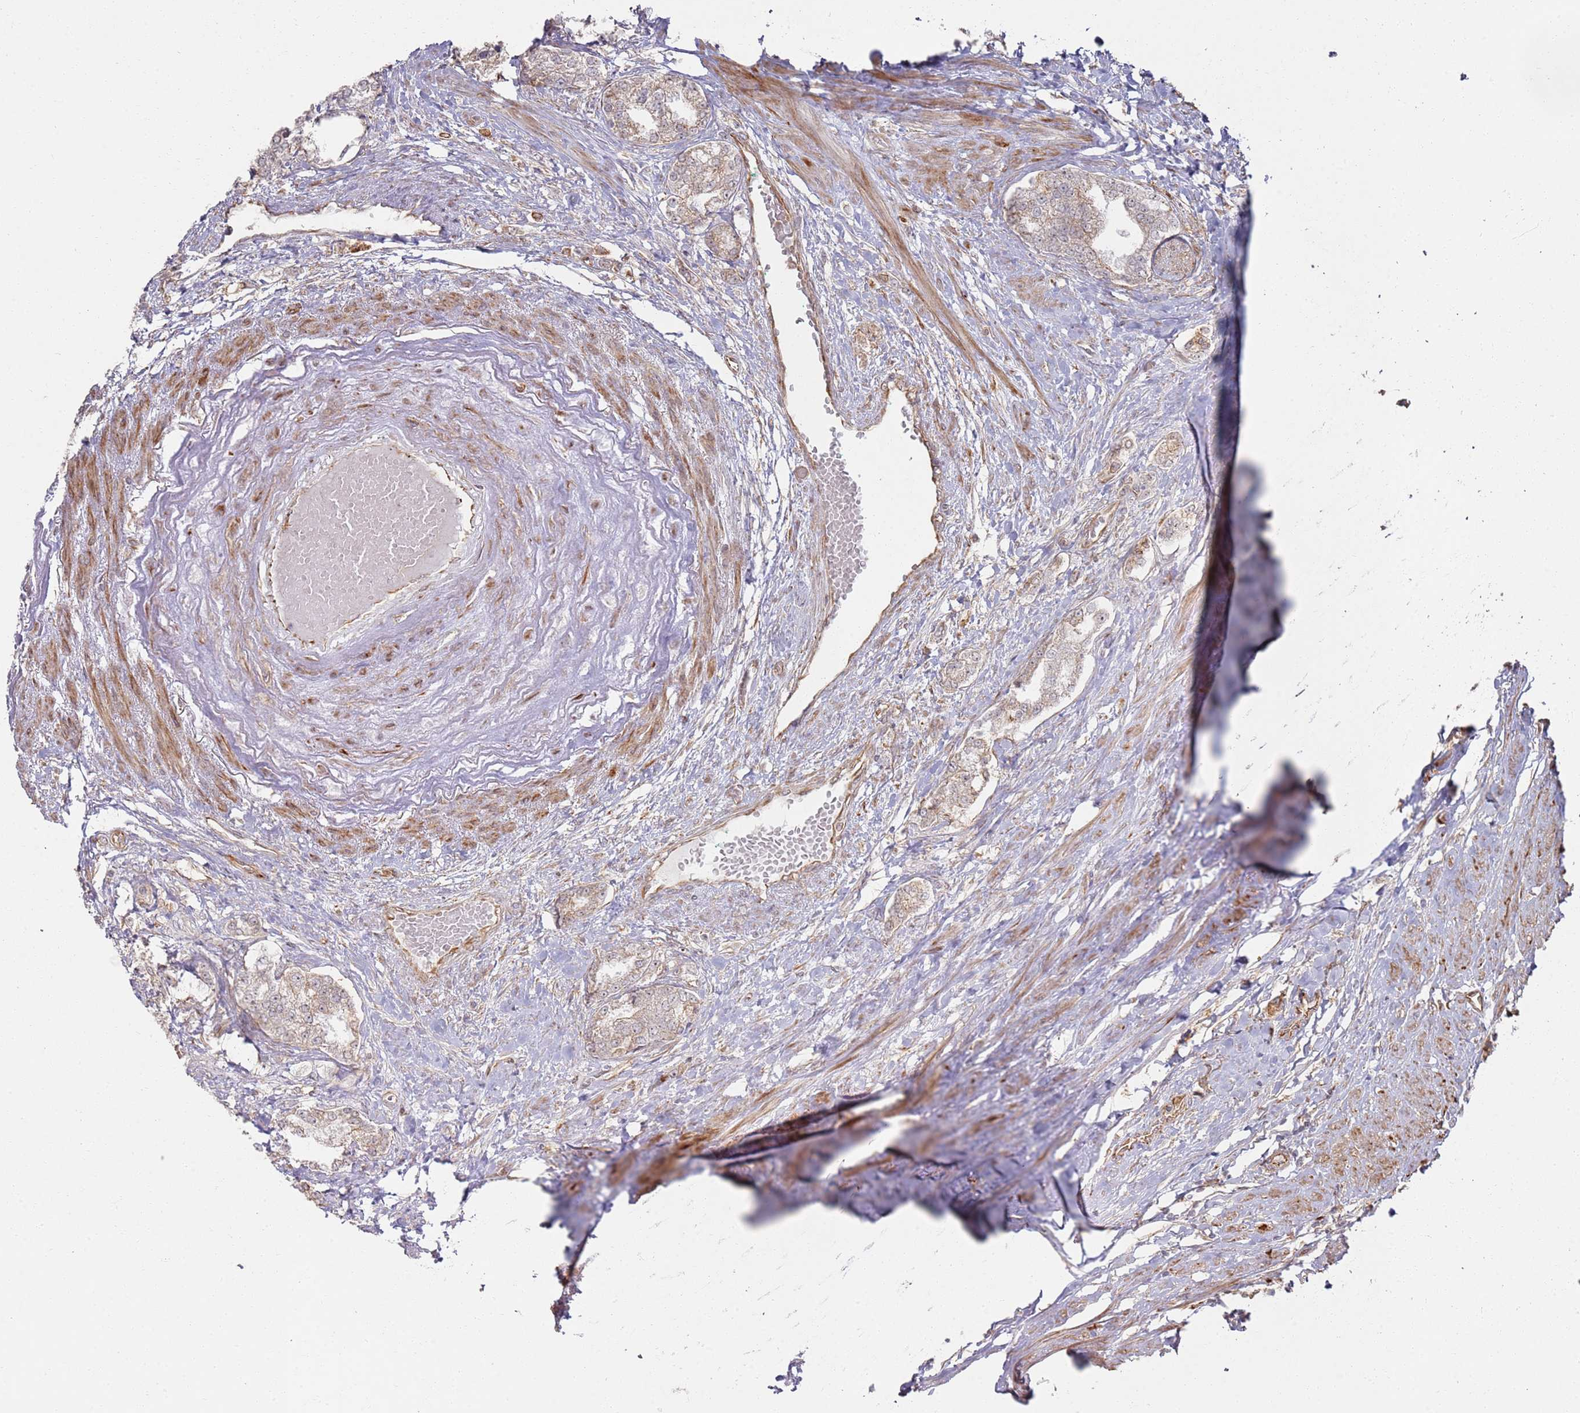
{"staining": {"intensity": "weak", "quantity": "<25%", "location": "cytoplasmic/membranous"}, "tissue": "prostate cancer", "cell_type": "Tumor cells", "image_type": "cancer", "snomed": [{"axis": "morphology", "description": "Adenocarcinoma, High grade"}, {"axis": "topography", "description": "Prostate"}], "caption": "Immunohistochemistry image of neoplastic tissue: human prostate high-grade adenocarcinoma stained with DAB (3,3'-diaminobenzidine) displays no significant protein positivity in tumor cells.", "gene": "PHF21A", "patient": {"sex": "male", "age": 64}}